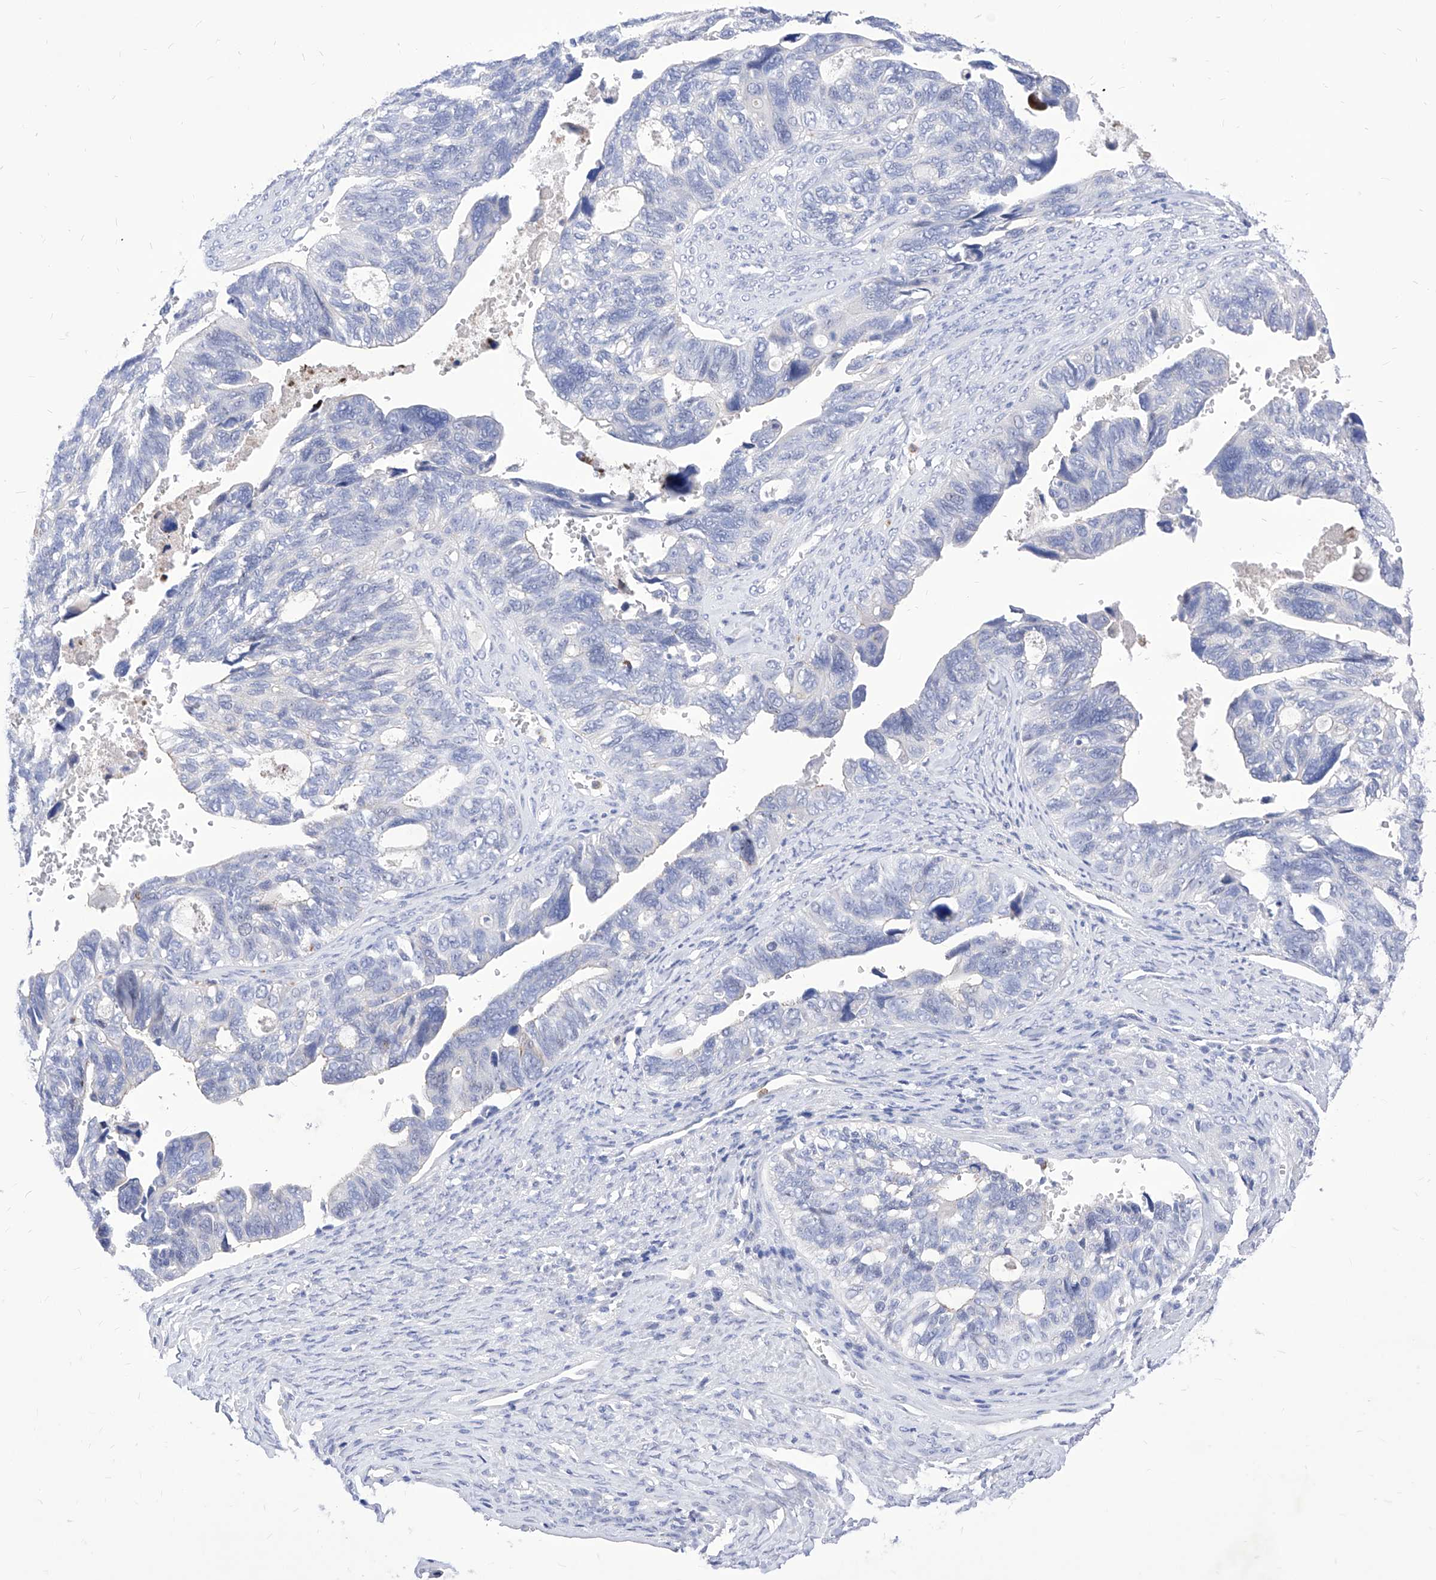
{"staining": {"intensity": "negative", "quantity": "none", "location": "none"}, "tissue": "ovarian cancer", "cell_type": "Tumor cells", "image_type": "cancer", "snomed": [{"axis": "morphology", "description": "Cystadenocarcinoma, serous, NOS"}, {"axis": "topography", "description": "Ovary"}], "caption": "Immunohistochemical staining of human ovarian serous cystadenocarcinoma demonstrates no significant expression in tumor cells.", "gene": "VAX1", "patient": {"sex": "female", "age": 79}}